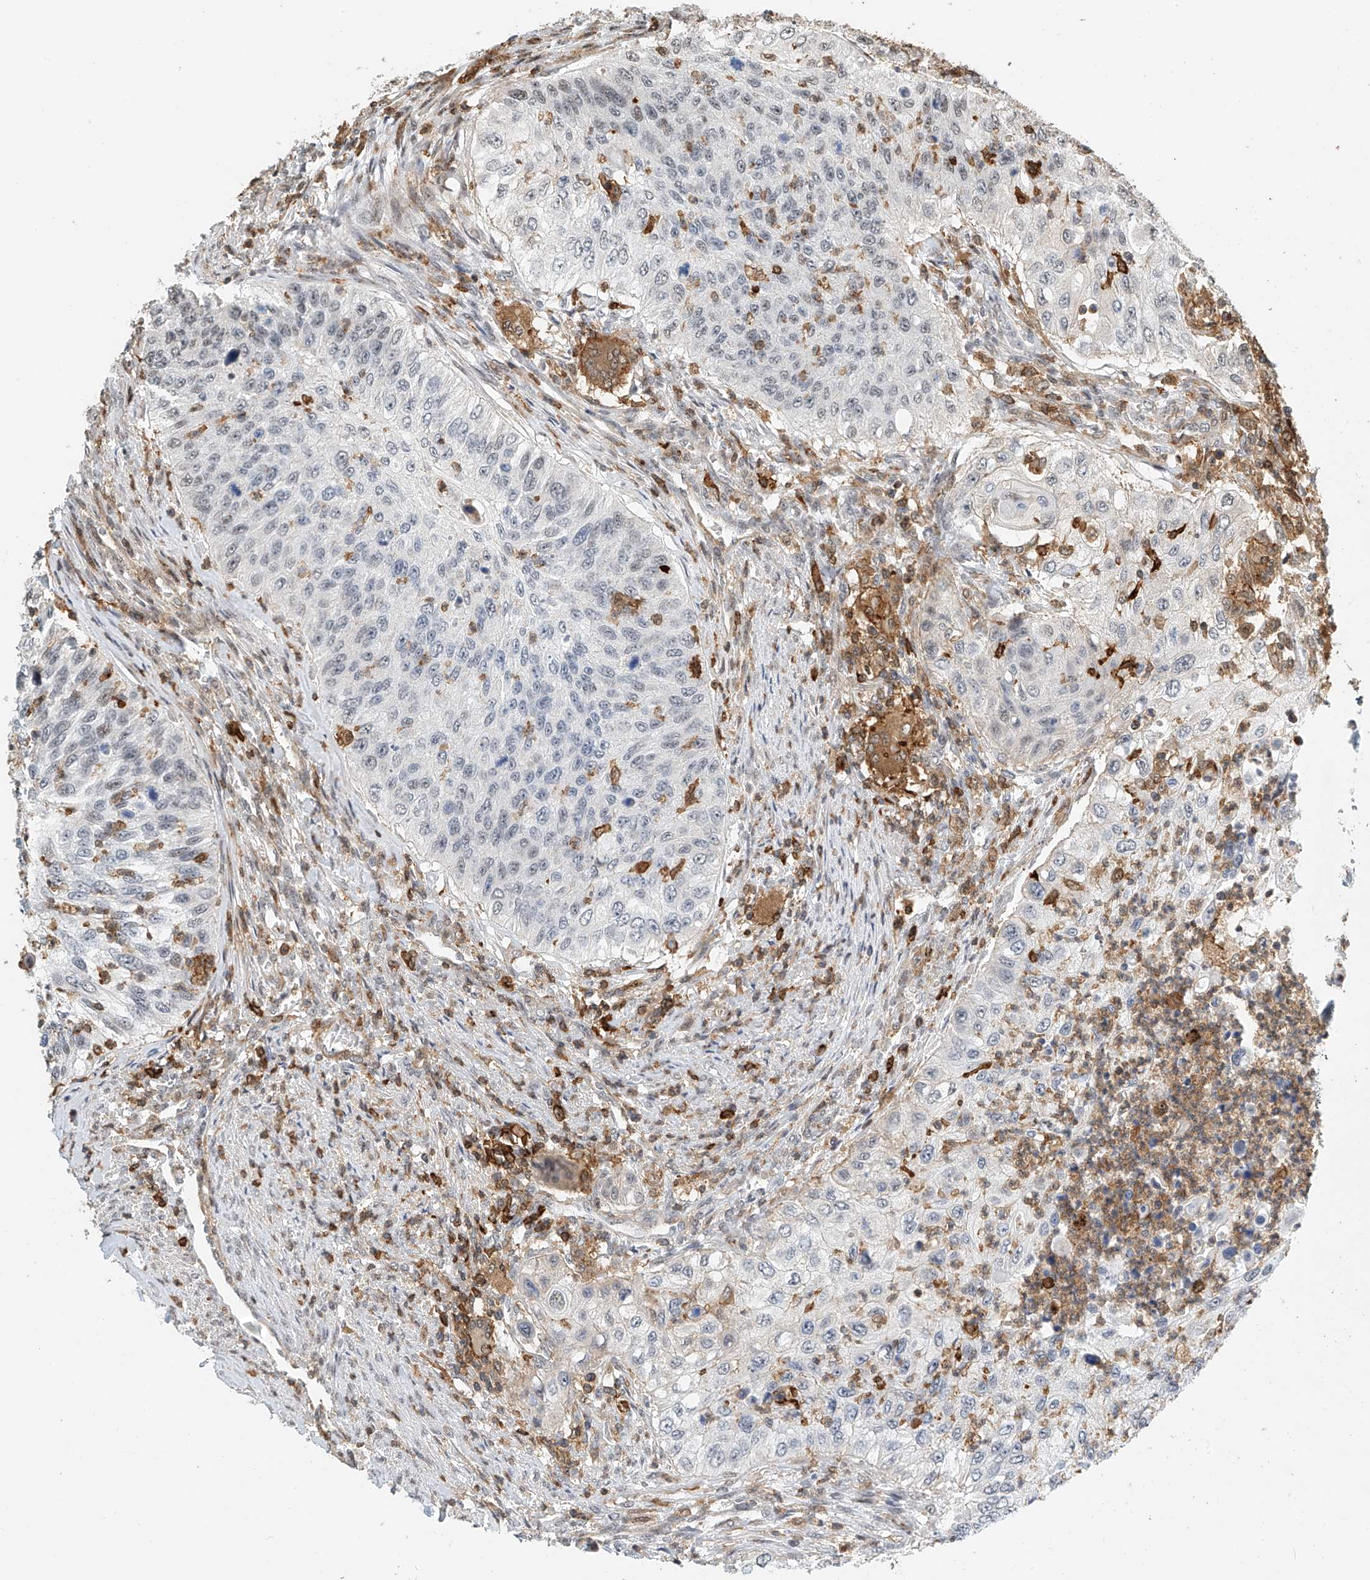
{"staining": {"intensity": "negative", "quantity": "none", "location": "none"}, "tissue": "urothelial cancer", "cell_type": "Tumor cells", "image_type": "cancer", "snomed": [{"axis": "morphology", "description": "Urothelial carcinoma, High grade"}, {"axis": "topography", "description": "Urinary bladder"}], "caption": "The photomicrograph shows no staining of tumor cells in high-grade urothelial carcinoma. (Stains: DAB immunohistochemistry (IHC) with hematoxylin counter stain, Microscopy: brightfield microscopy at high magnification).", "gene": "MICAL1", "patient": {"sex": "female", "age": 60}}